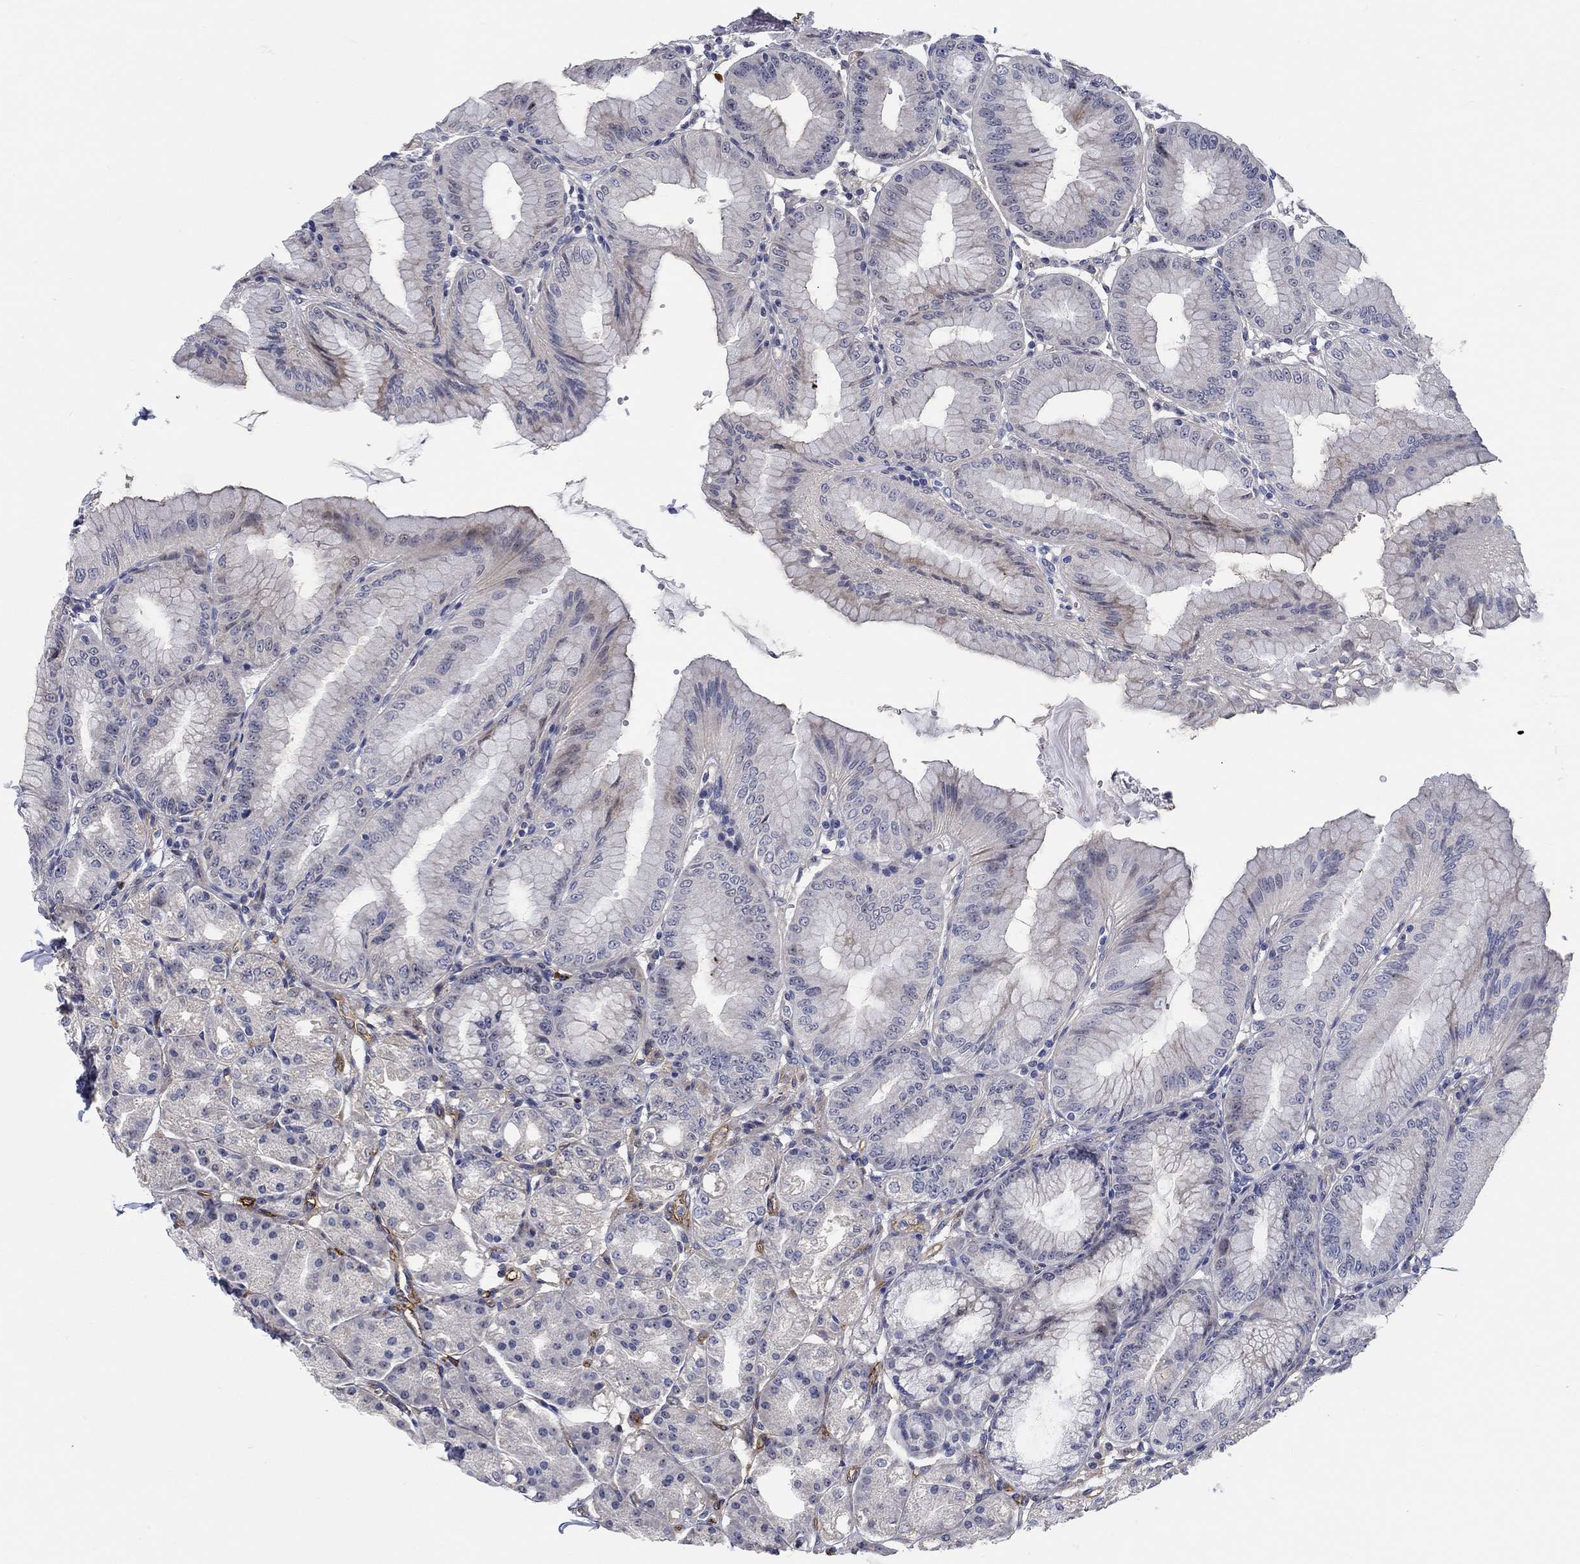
{"staining": {"intensity": "weak", "quantity": "<25%", "location": "cytoplasmic/membranous"}, "tissue": "stomach", "cell_type": "Glandular cells", "image_type": "normal", "snomed": [{"axis": "morphology", "description": "Normal tissue, NOS"}, {"axis": "topography", "description": "Stomach"}], "caption": "Image shows no protein expression in glandular cells of normal stomach. Brightfield microscopy of IHC stained with DAB (brown) and hematoxylin (blue), captured at high magnification.", "gene": "SMIM18", "patient": {"sex": "male", "age": 71}}